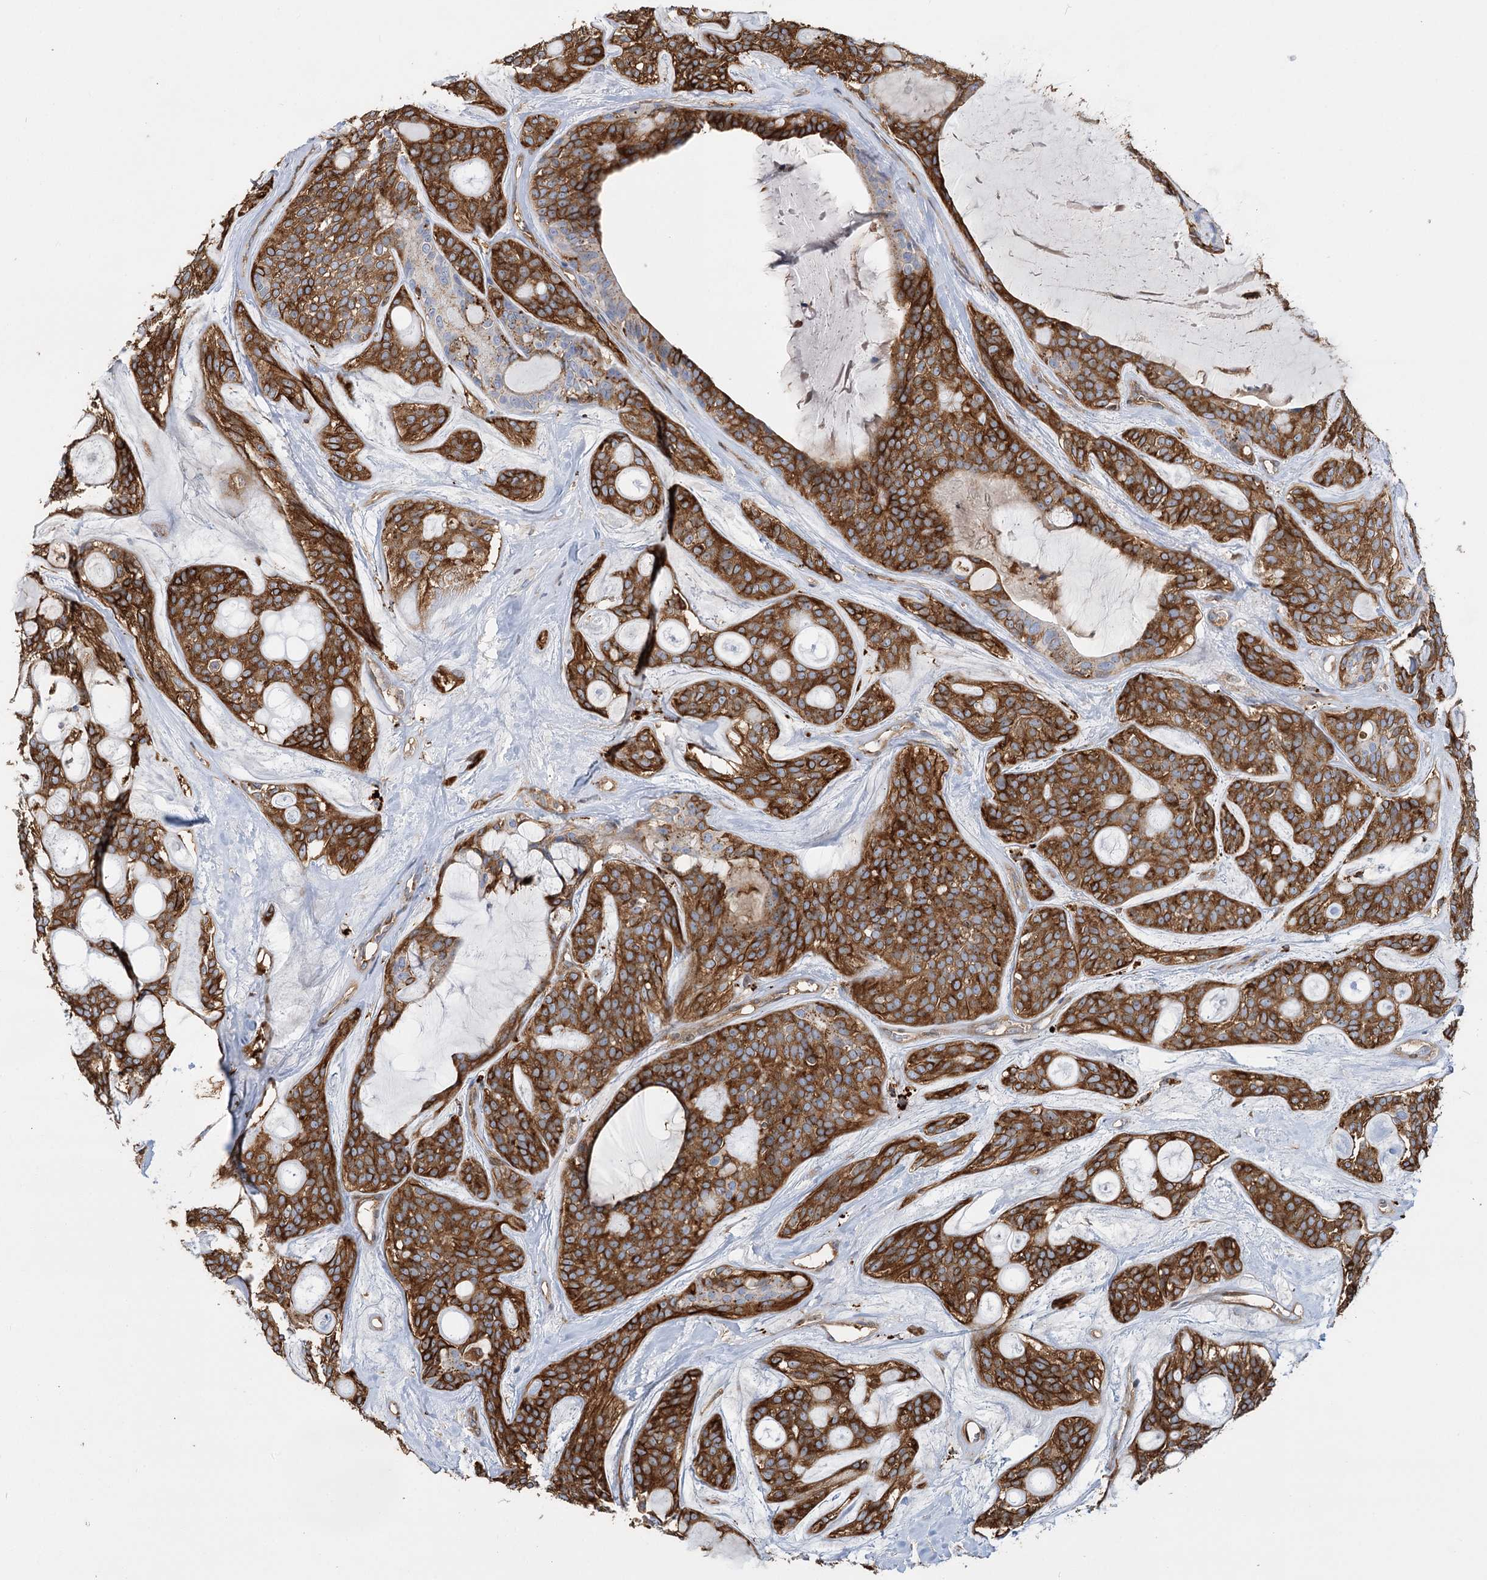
{"staining": {"intensity": "strong", "quantity": ">75%", "location": "cytoplasmic/membranous"}, "tissue": "head and neck cancer", "cell_type": "Tumor cells", "image_type": "cancer", "snomed": [{"axis": "morphology", "description": "Adenocarcinoma, NOS"}, {"axis": "topography", "description": "Head-Neck"}], "caption": "Head and neck cancer (adenocarcinoma) stained with a protein marker shows strong staining in tumor cells.", "gene": "GUSB", "patient": {"sex": "male", "age": 66}}